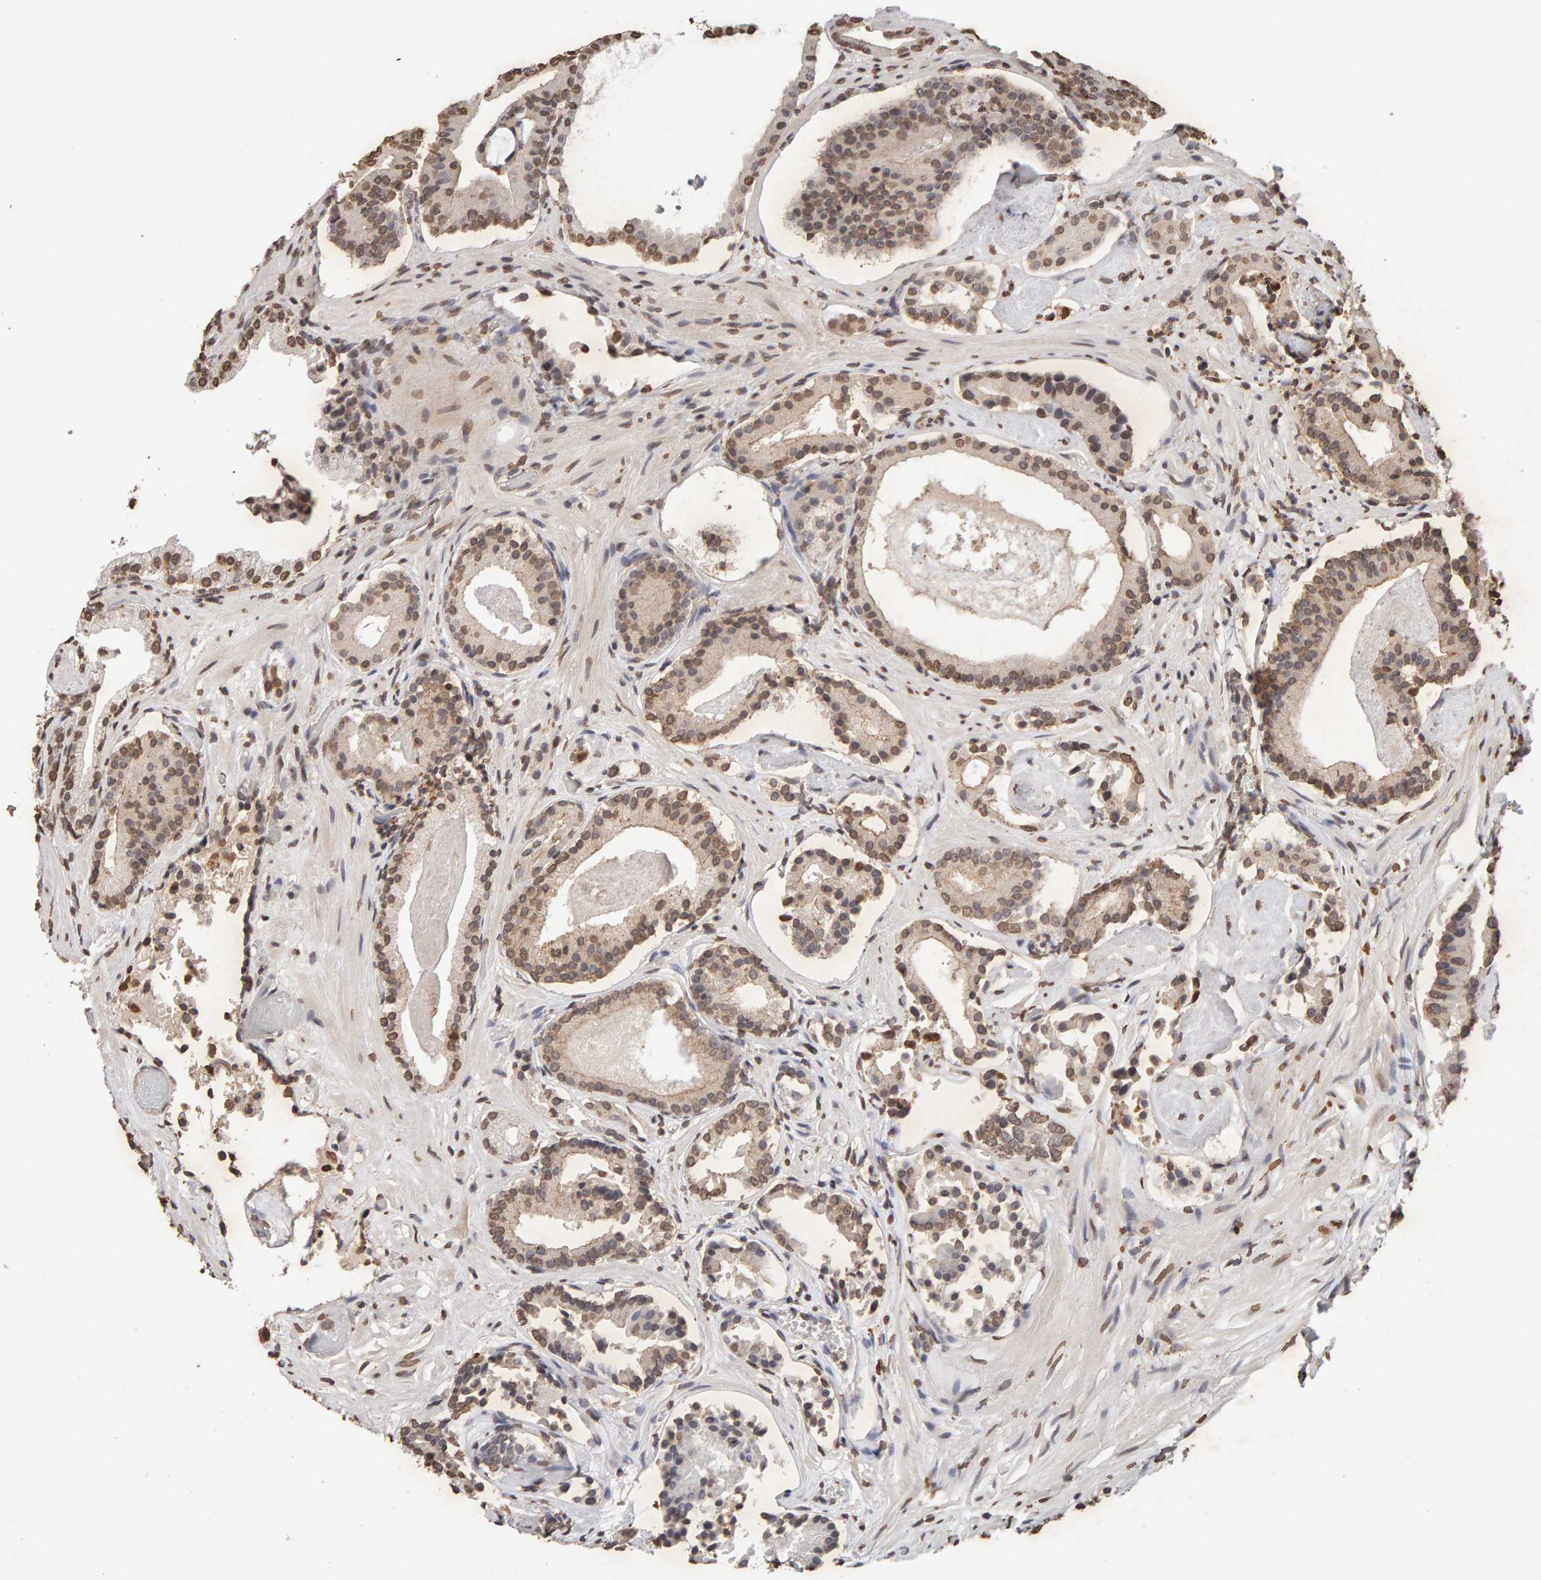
{"staining": {"intensity": "moderate", "quantity": ">75%", "location": "cytoplasmic/membranous,nuclear"}, "tissue": "prostate cancer", "cell_type": "Tumor cells", "image_type": "cancer", "snomed": [{"axis": "morphology", "description": "Adenocarcinoma, Low grade"}, {"axis": "topography", "description": "Prostate"}], "caption": "The micrograph displays a brown stain indicating the presence of a protein in the cytoplasmic/membranous and nuclear of tumor cells in prostate adenocarcinoma (low-grade).", "gene": "DNAJB5", "patient": {"sex": "male", "age": 51}}